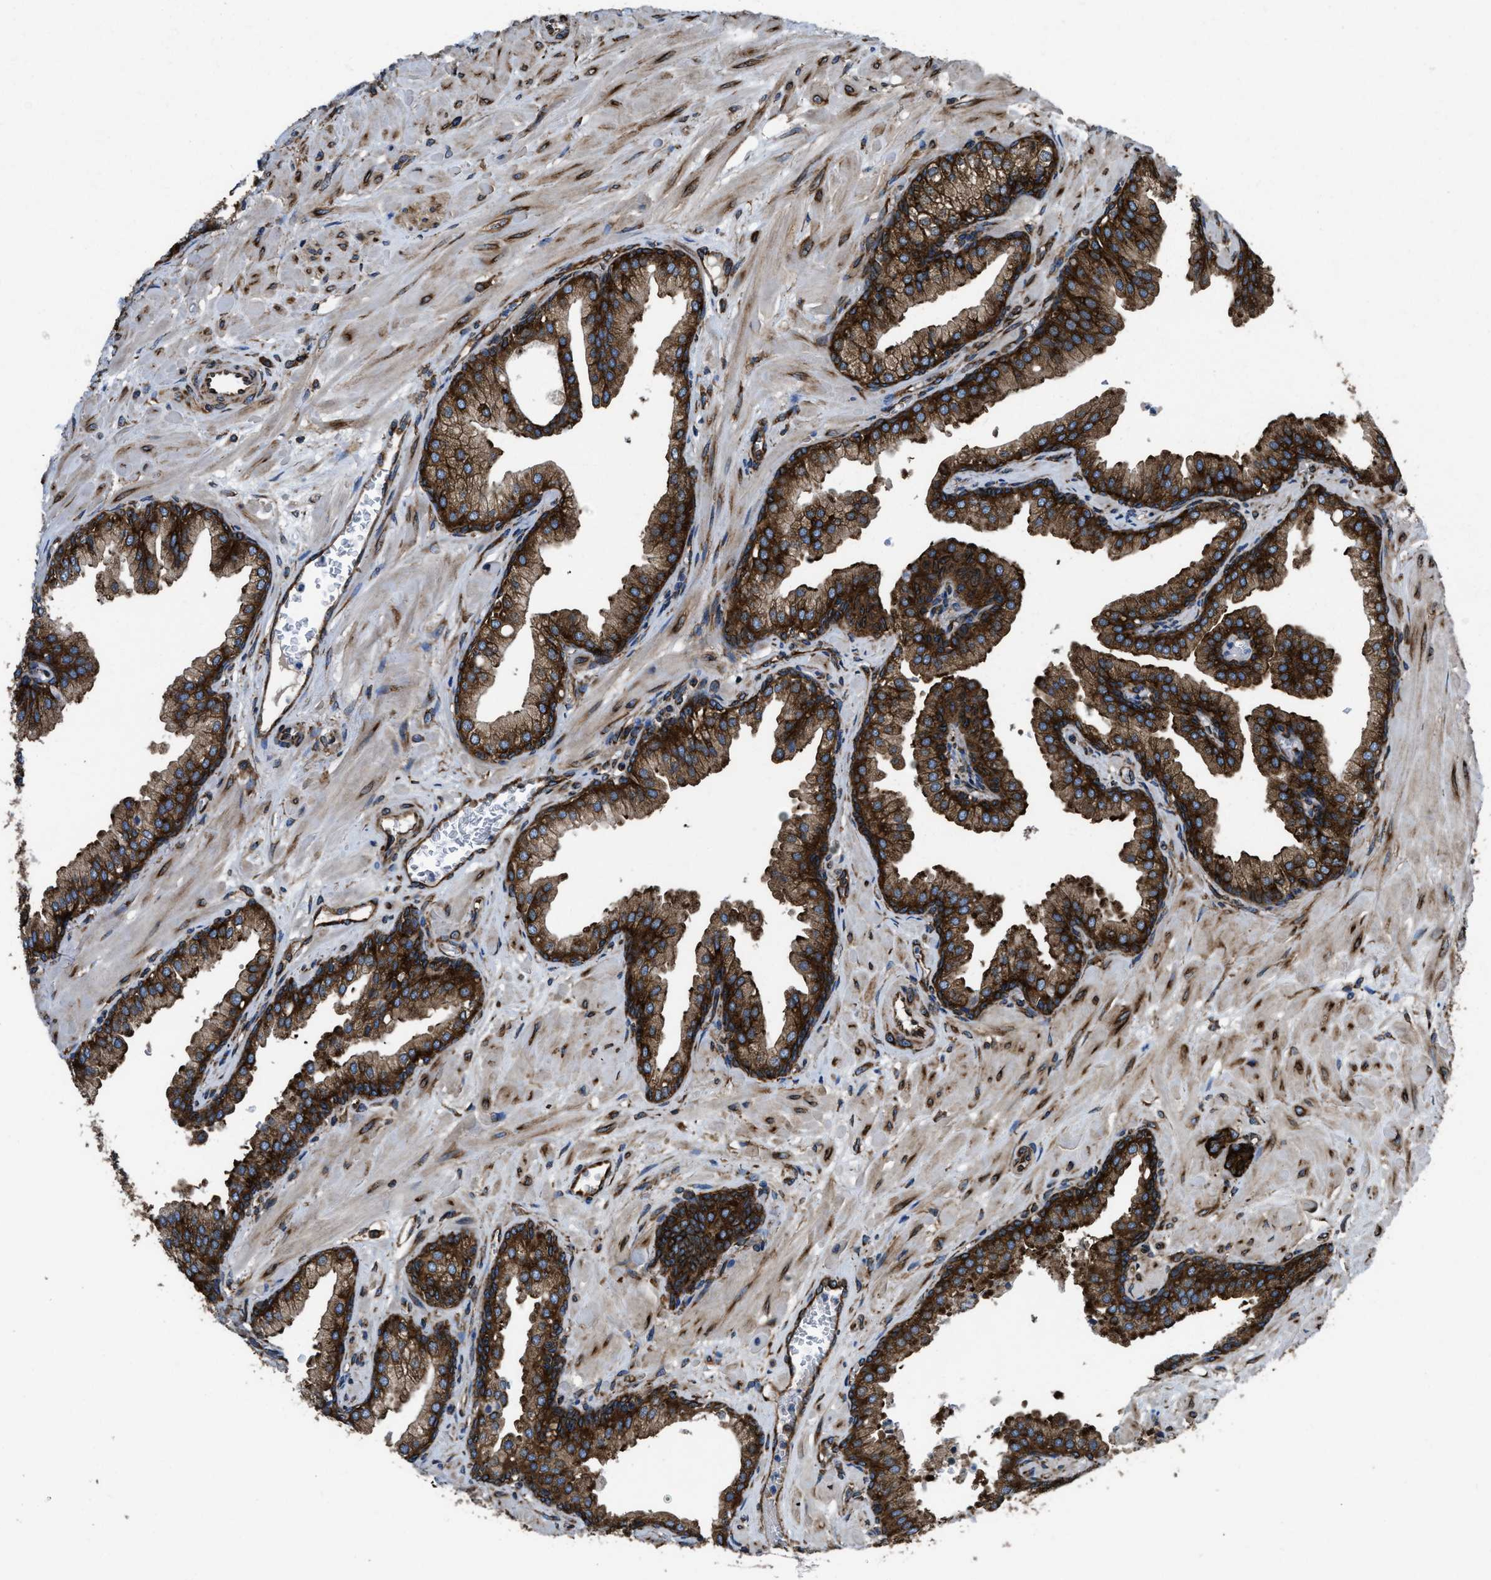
{"staining": {"intensity": "strong", "quantity": ">75%", "location": "cytoplasmic/membranous"}, "tissue": "prostate cancer", "cell_type": "Tumor cells", "image_type": "cancer", "snomed": [{"axis": "morphology", "description": "Adenocarcinoma, Low grade"}, {"axis": "topography", "description": "Prostate"}], "caption": "About >75% of tumor cells in prostate low-grade adenocarcinoma show strong cytoplasmic/membranous protein positivity as visualized by brown immunohistochemical staining.", "gene": "CAPRIN1", "patient": {"sex": "male", "age": 53}}